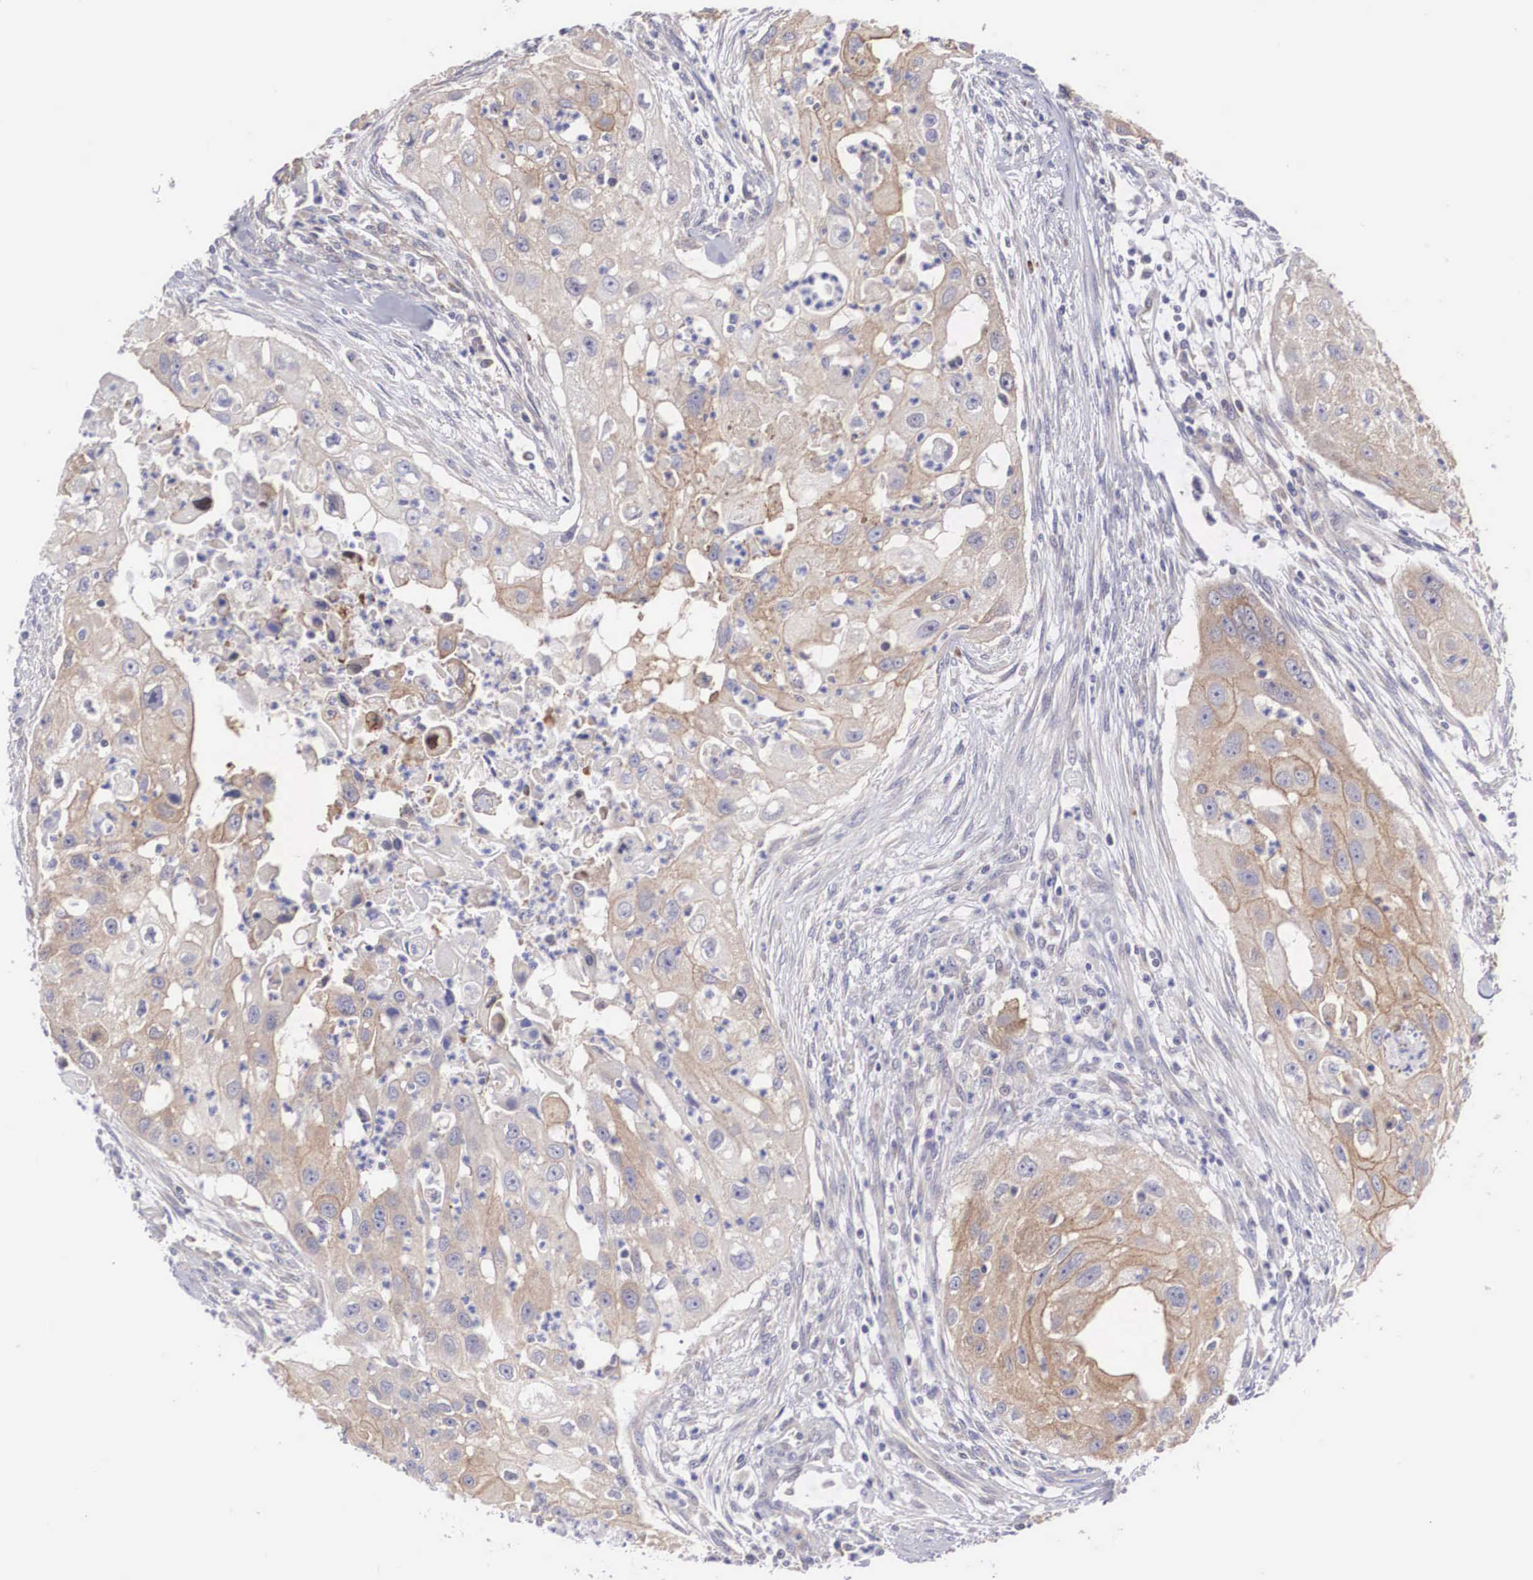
{"staining": {"intensity": "weak", "quantity": "25%-75%", "location": "cytoplasmic/membranous"}, "tissue": "head and neck cancer", "cell_type": "Tumor cells", "image_type": "cancer", "snomed": [{"axis": "morphology", "description": "Squamous cell carcinoma, NOS"}, {"axis": "topography", "description": "Head-Neck"}], "caption": "Immunohistochemistry (IHC) histopathology image of human squamous cell carcinoma (head and neck) stained for a protein (brown), which exhibits low levels of weak cytoplasmic/membranous staining in approximately 25%-75% of tumor cells.", "gene": "TXLNG", "patient": {"sex": "male", "age": 64}}